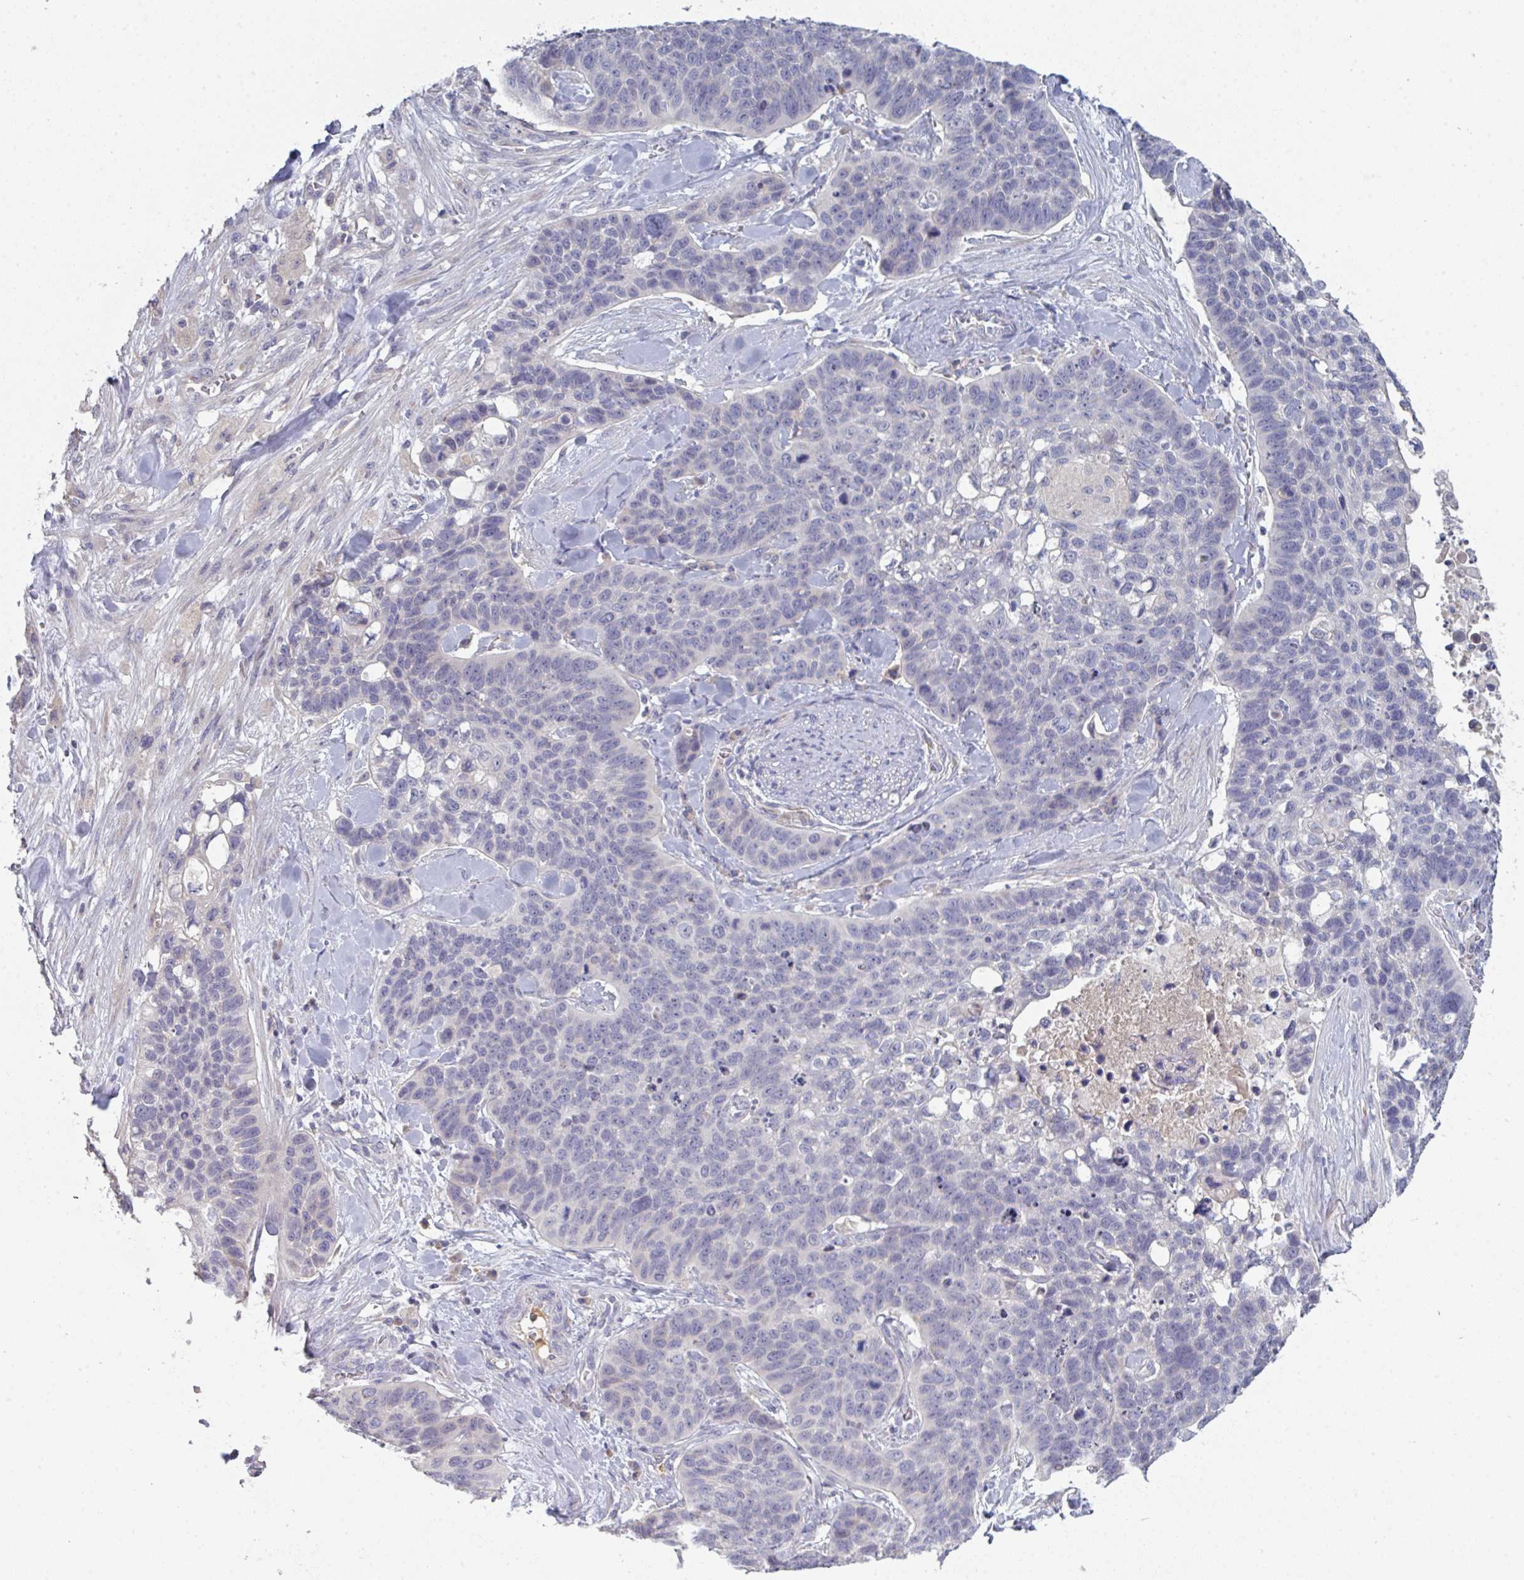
{"staining": {"intensity": "negative", "quantity": "none", "location": "none"}, "tissue": "lung cancer", "cell_type": "Tumor cells", "image_type": "cancer", "snomed": [{"axis": "morphology", "description": "Squamous cell carcinoma, NOS"}, {"axis": "topography", "description": "Lung"}], "caption": "Histopathology image shows no protein staining in tumor cells of lung cancer tissue.", "gene": "HGFAC", "patient": {"sex": "male", "age": 62}}